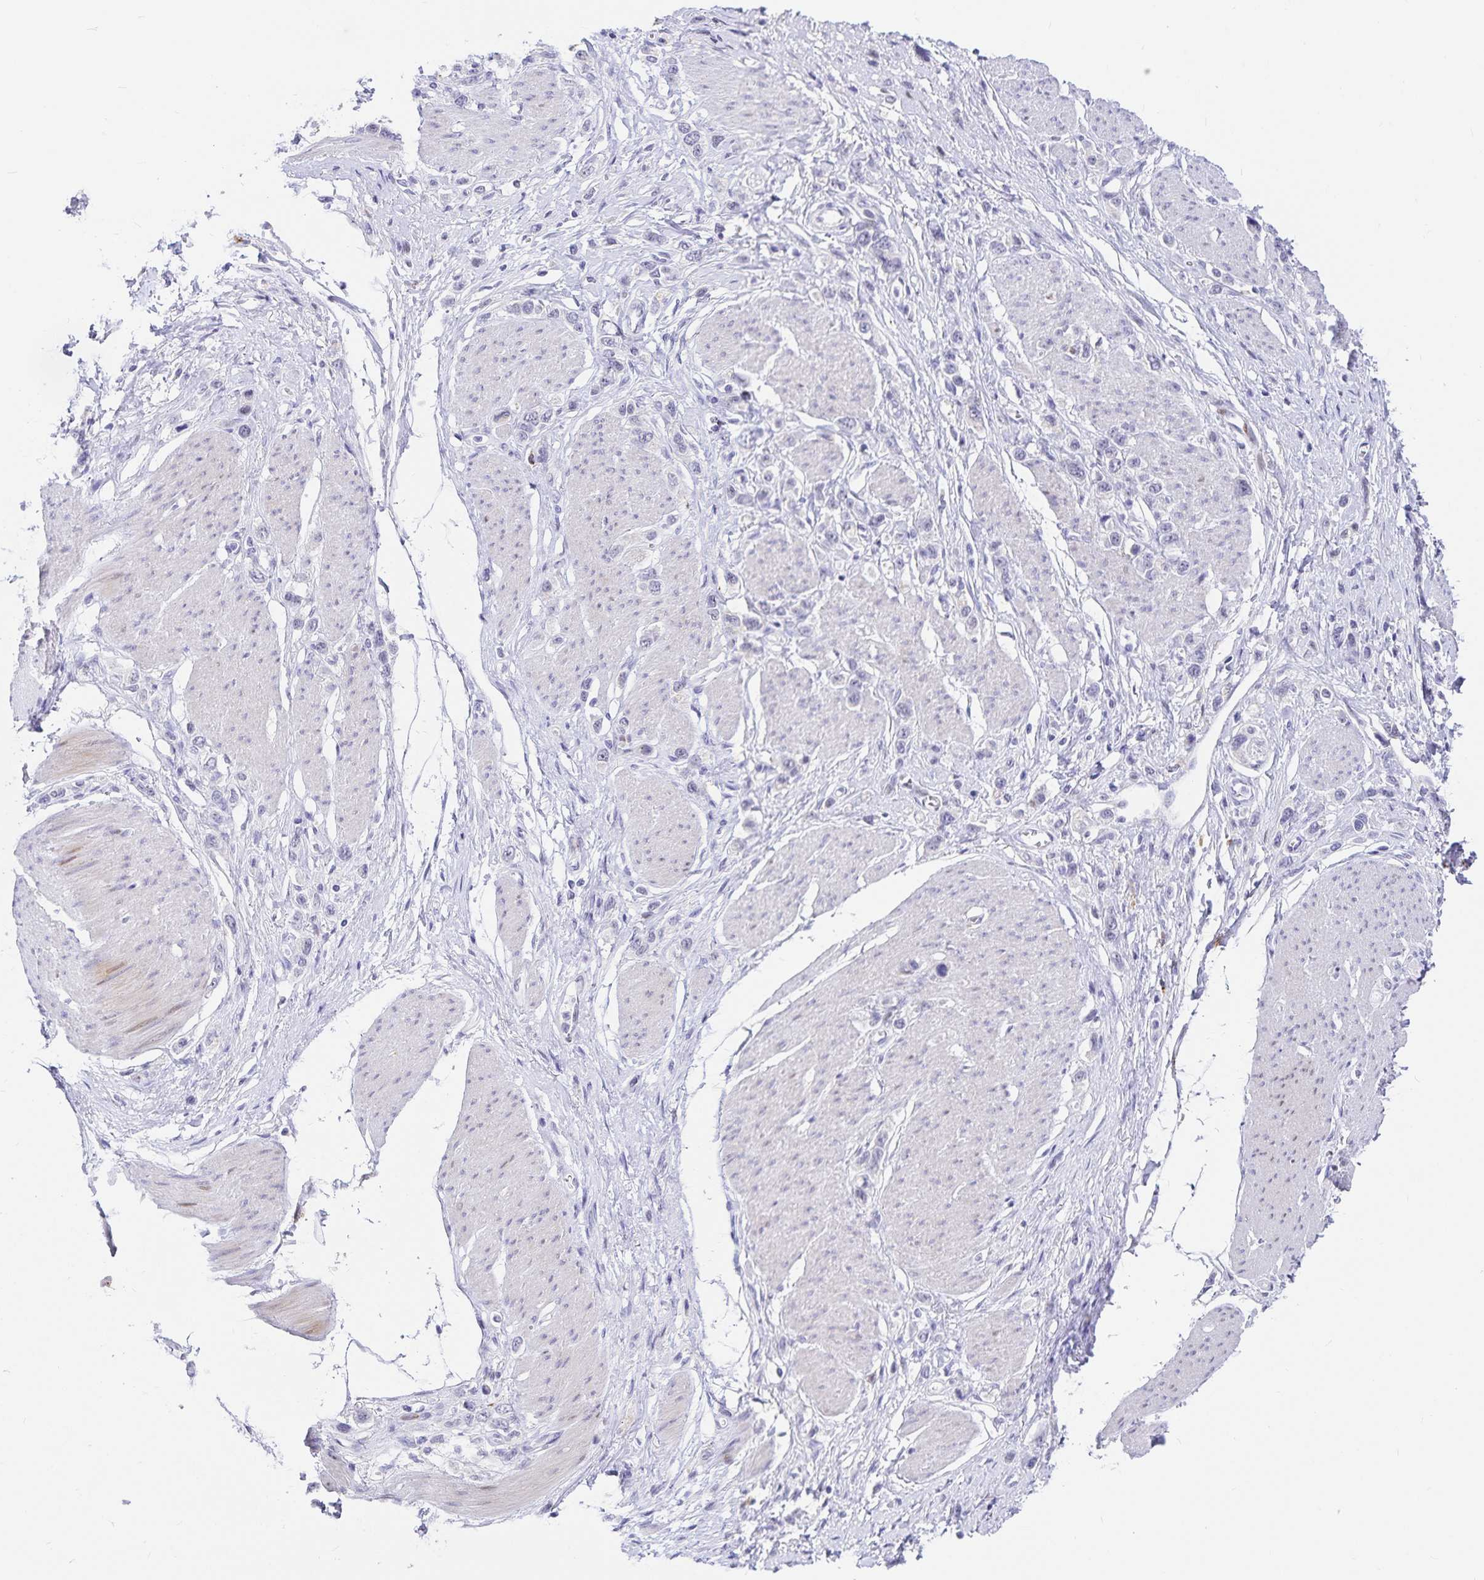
{"staining": {"intensity": "negative", "quantity": "none", "location": "none"}, "tissue": "stomach cancer", "cell_type": "Tumor cells", "image_type": "cancer", "snomed": [{"axis": "morphology", "description": "Adenocarcinoma, NOS"}, {"axis": "topography", "description": "Stomach"}], "caption": "Immunohistochemistry image of stomach cancer stained for a protein (brown), which displays no positivity in tumor cells.", "gene": "KBTBD13", "patient": {"sex": "female", "age": 65}}